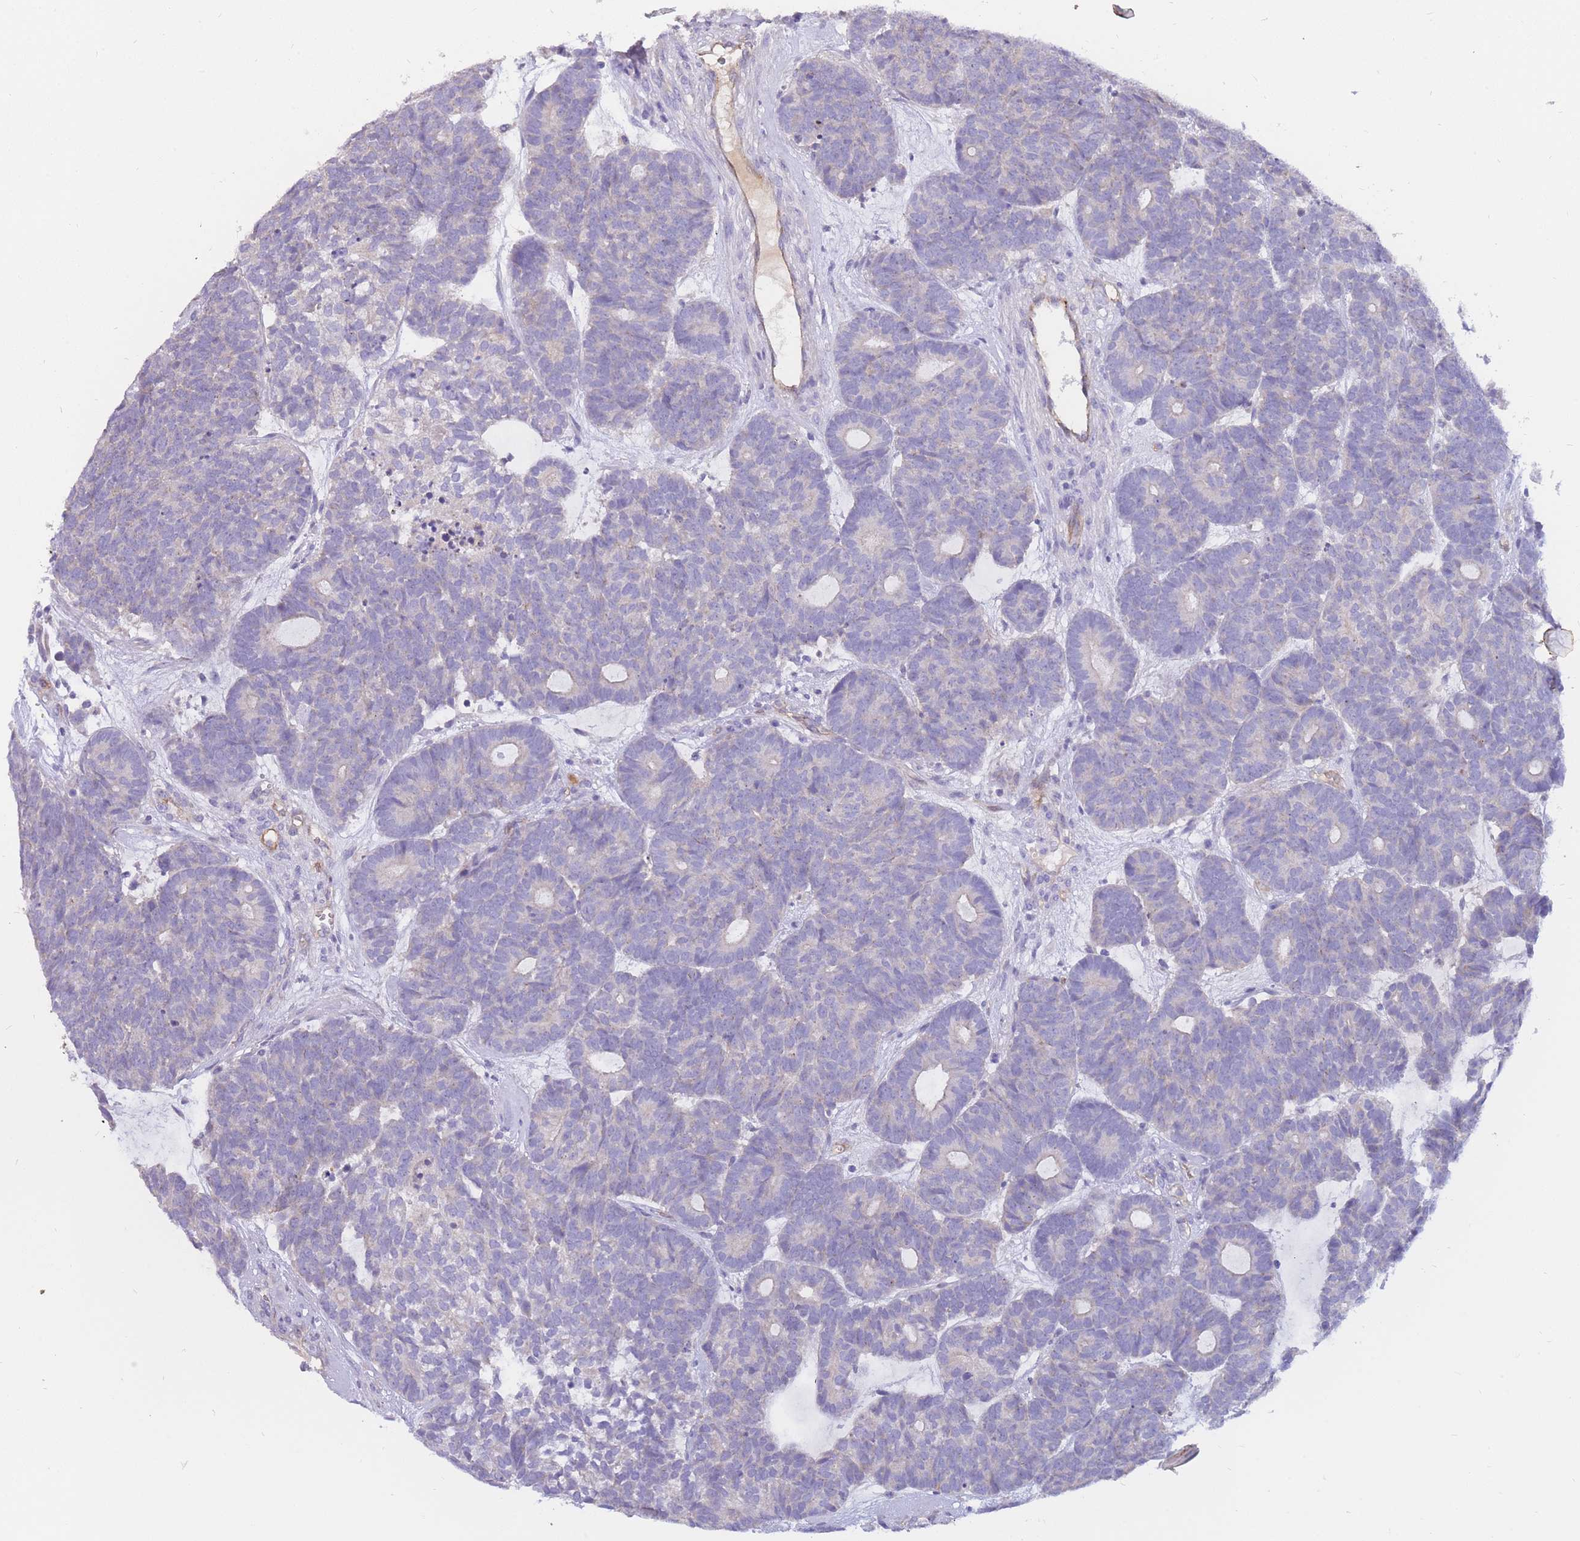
{"staining": {"intensity": "negative", "quantity": "none", "location": "none"}, "tissue": "head and neck cancer", "cell_type": "Tumor cells", "image_type": "cancer", "snomed": [{"axis": "morphology", "description": "Adenocarcinoma, NOS"}, {"axis": "topography", "description": "Head-Neck"}], "caption": "IHC image of neoplastic tissue: human head and neck adenocarcinoma stained with DAB (3,3'-diaminobenzidine) displays no significant protein positivity in tumor cells.", "gene": "SULT1A1", "patient": {"sex": "female", "age": 81}}